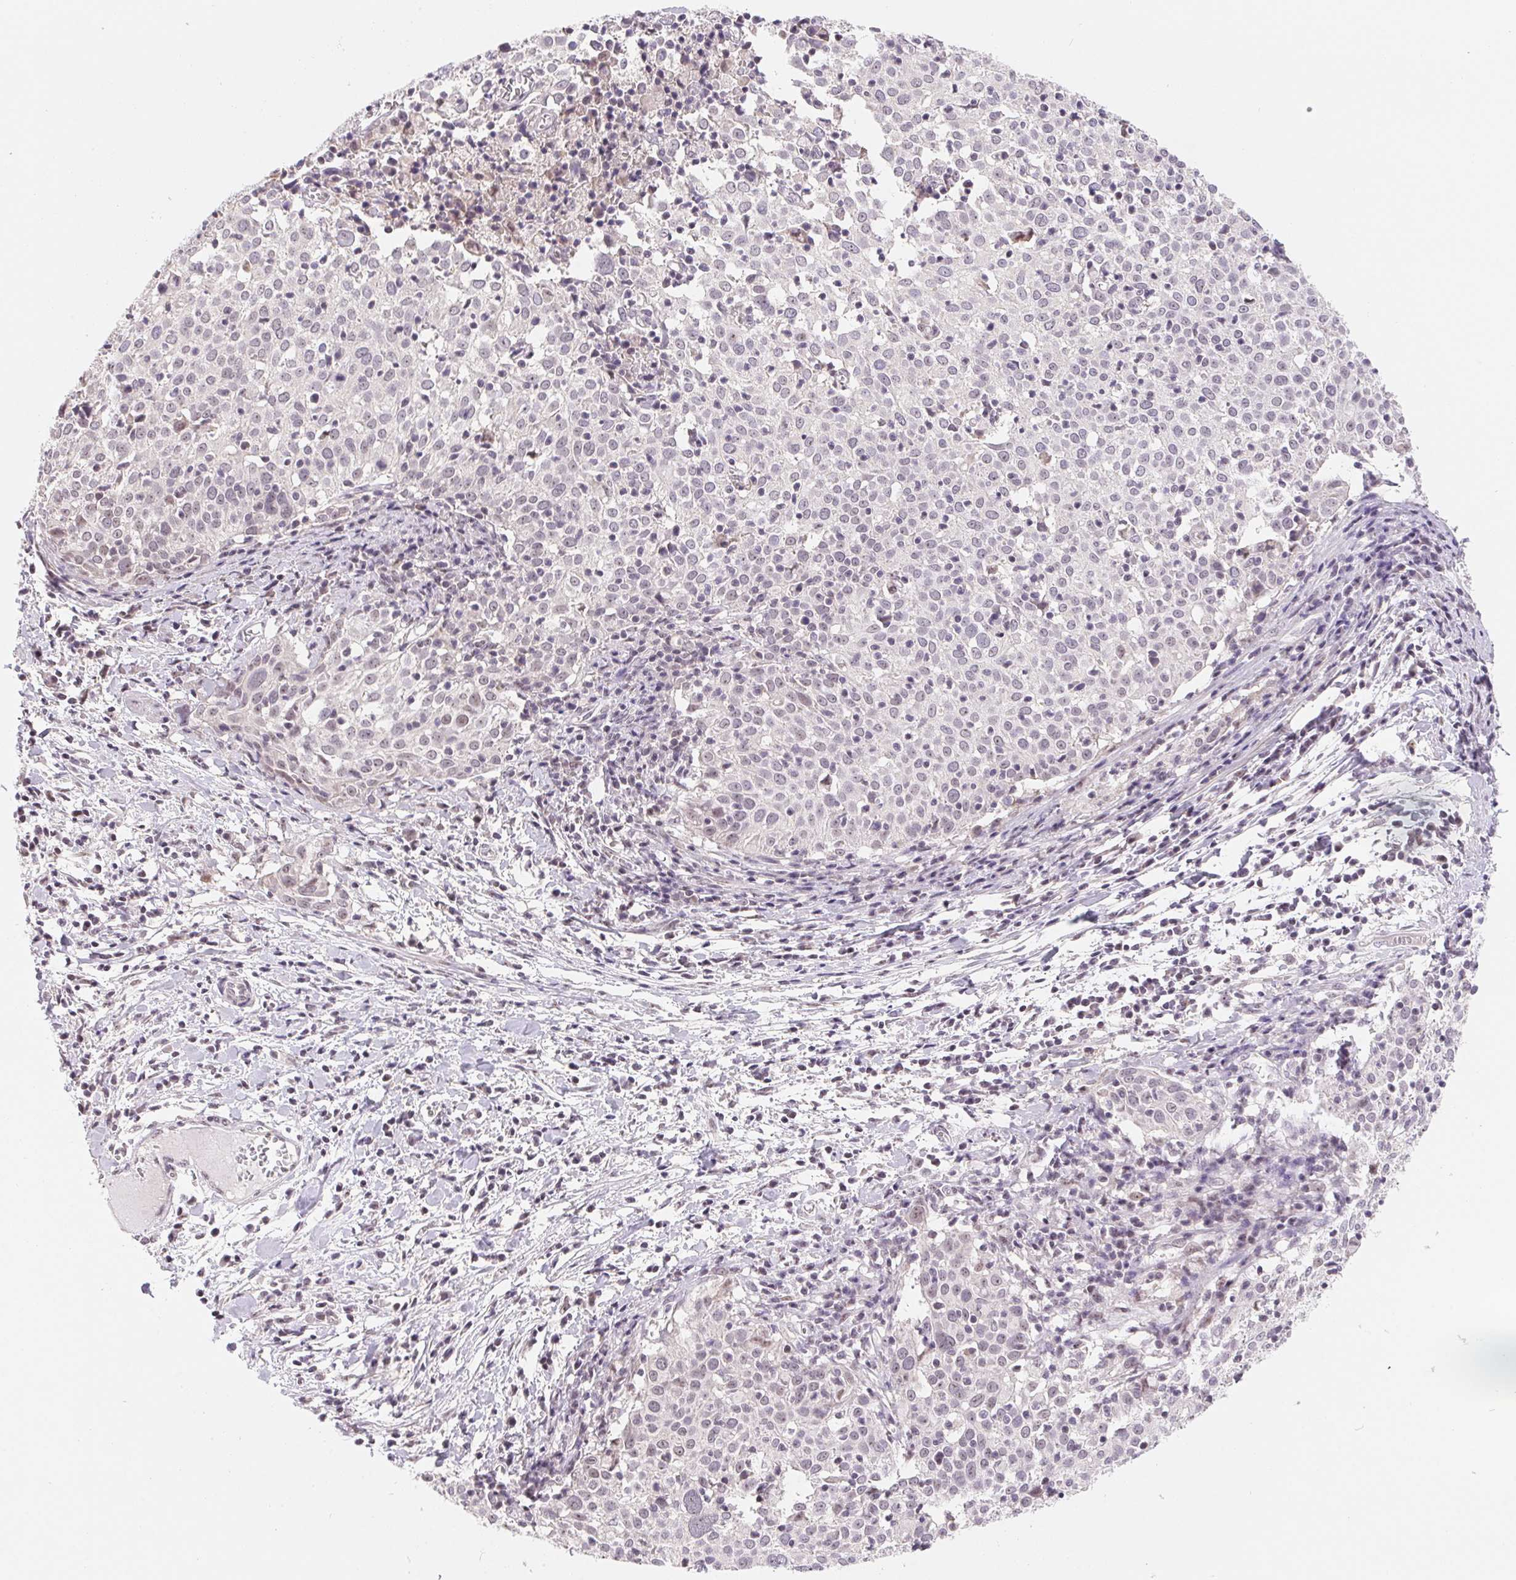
{"staining": {"intensity": "weak", "quantity": "<25%", "location": "nuclear"}, "tissue": "cervical cancer", "cell_type": "Tumor cells", "image_type": "cancer", "snomed": [{"axis": "morphology", "description": "Squamous cell carcinoma, NOS"}, {"axis": "topography", "description": "Cervix"}], "caption": "Immunohistochemistry photomicrograph of human cervical cancer stained for a protein (brown), which displays no expression in tumor cells. (Brightfield microscopy of DAB IHC at high magnification).", "gene": "LCA5L", "patient": {"sex": "female", "age": 39}}